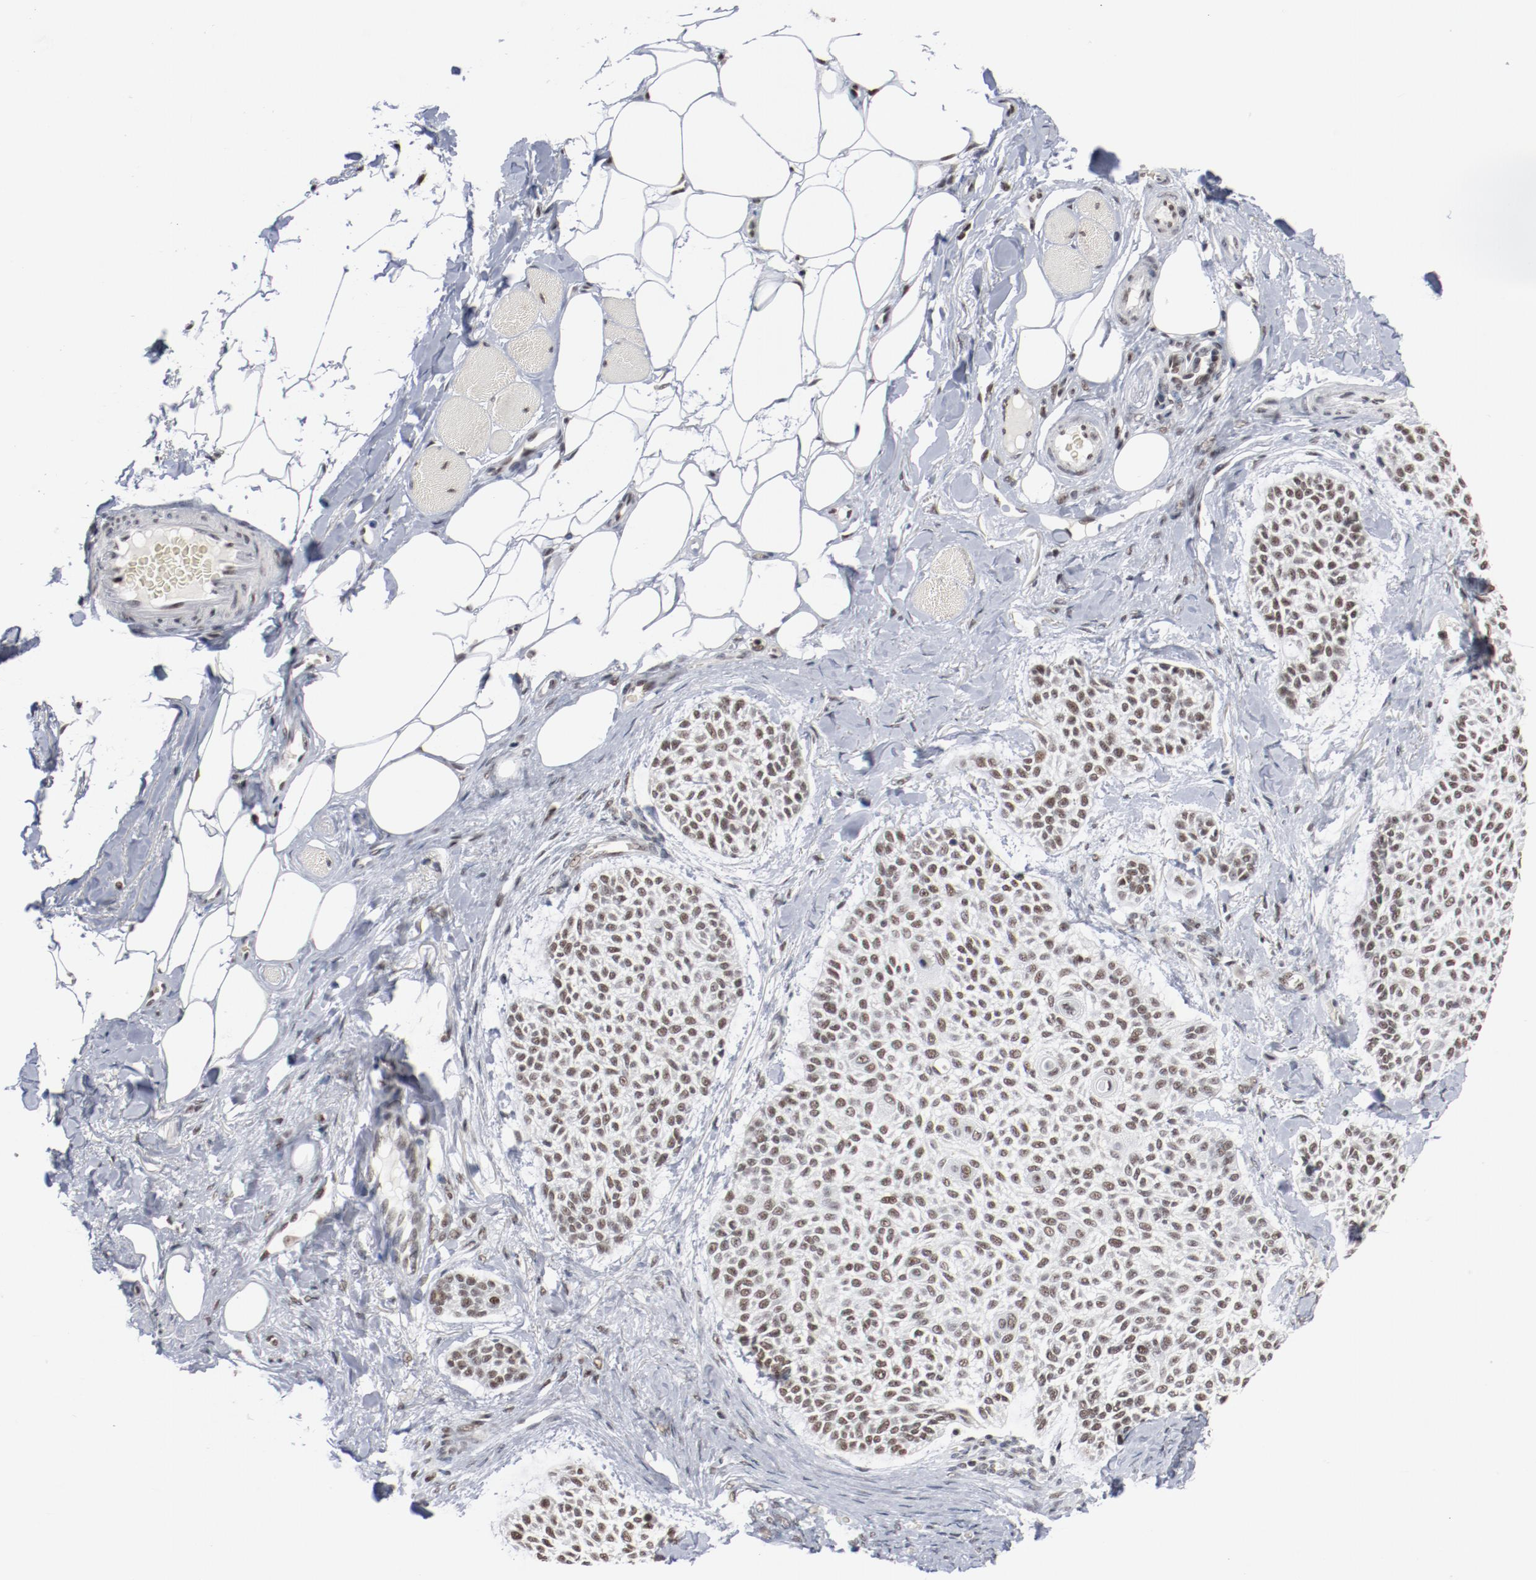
{"staining": {"intensity": "weak", "quantity": "25%-75%", "location": "nuclear"}, "tissue": "skin cancer", "cell_type": "Tumor cells", "image_type": "cancer", "snomed": [{"axis": "morphology", "description": "Normal tissue, NOS"}, {"axis": "morphology", "description": "Basal cell carcinoma"}, {"axis": "topography", "description": "Skin"}], "caption": "A micrograph of human skin cancer (basal cell carcinoma) stained for a protein reveals weak nuclear brown staining in tumor cells. Ihc stains the protein of interest in brown and the nuclei are stained blue.", "gene": "BUB3", "patient": {"sex": "female", "age": 70}}